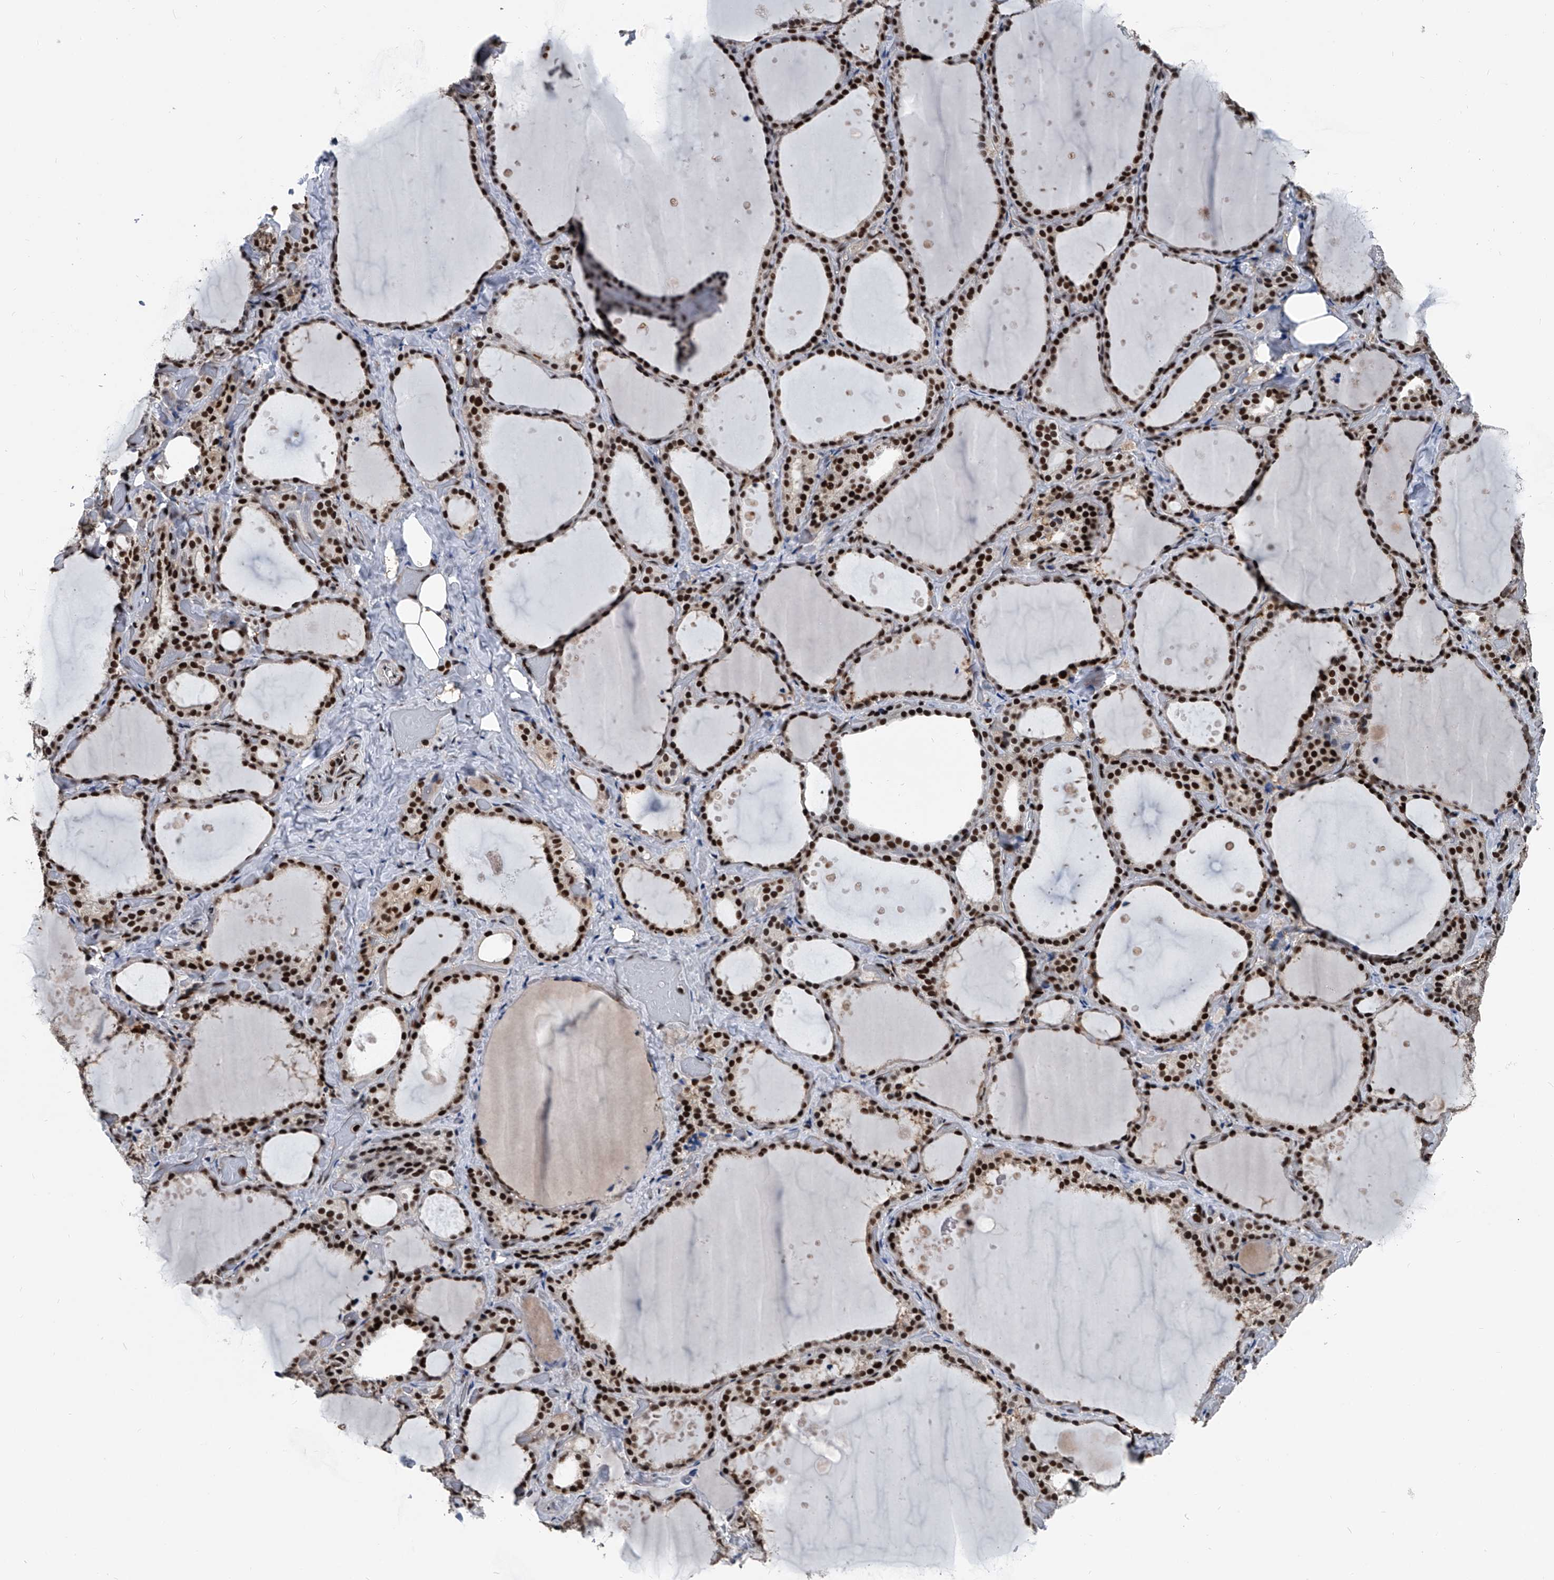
{"staining": {"intensity": "strong", "quantity": ">75%", "location": "nuclear"}, "tissue": "thyroid gland", "cell_type": "Glandular cells", "image_type": "normal", "snomed": [{"axis": "morphology", "description": "Normal tissue, NOS"}, {"axis": "topography", "description": "Thyroid gland"}], "caption": "Strong nuclear protein staining is seen in about >75% of glandular cells in thyroid gland.", "gene": "FKBP5", "patient": {"sex": "female", "age": 44}}